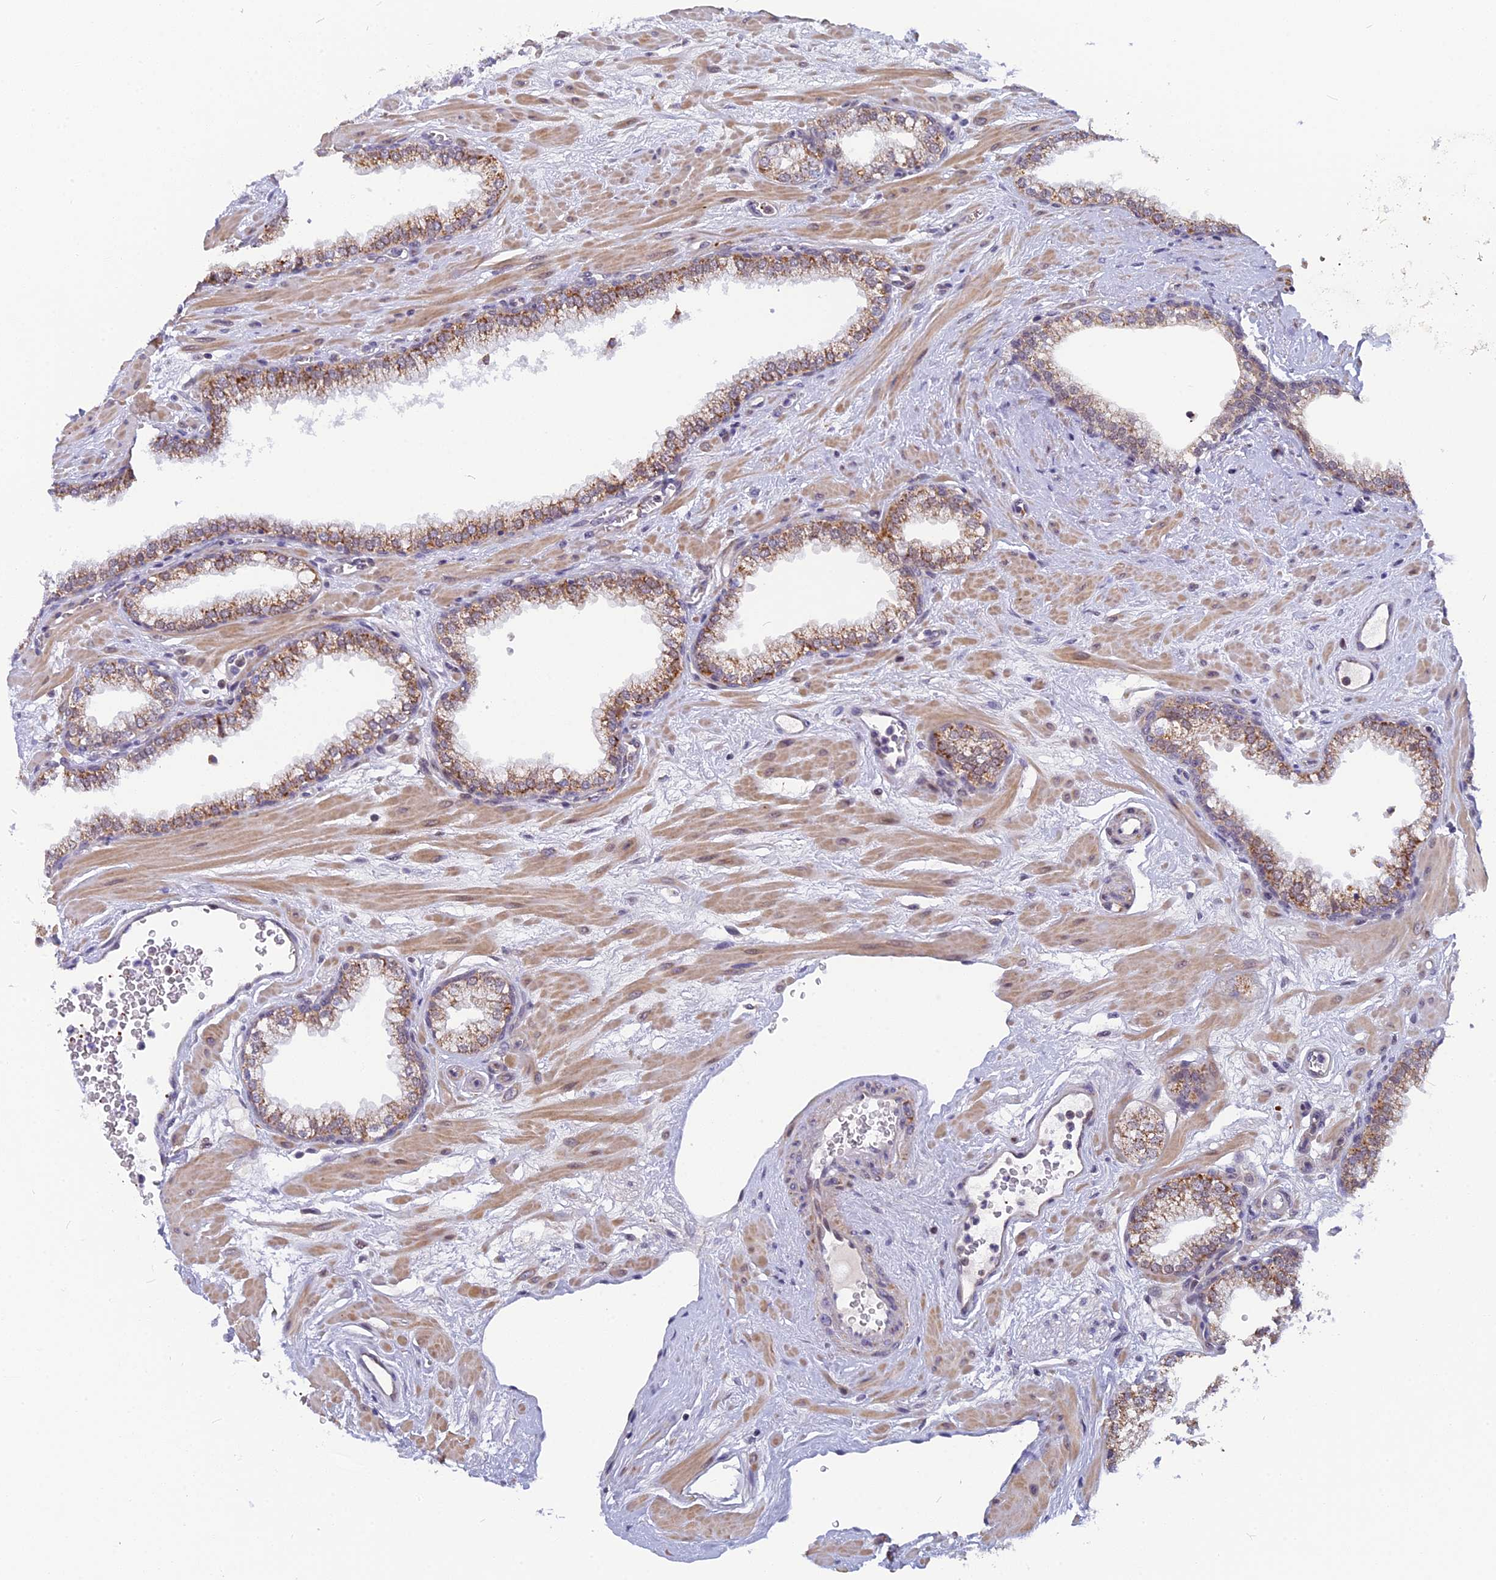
{"staining": {"intensity": "moderate", "quantity": ">75%", "location": "cytoplasmic/membranous"}, "tissue": "prostate", "cell_type": "Glandular cells", "image_type": "normal", "snomed": [{"axis": "morphology", "description": "Normal tissue, NOS"}, {"axis": "morphology", "description": "Urothelial carcinoma, Low grade"}, {"axis": "topography", "description": "Urinary bladder"}, {"axis": "topography", "description": "Prostate"}], "caption": "About >75% of glandular cells in benign prostate display moderate cytoplasmic/membranous protein expression as visualized by brown immunohistochemical staining.", "gene": "CMC1", "patient": {"sex": "male", "age": 60}}